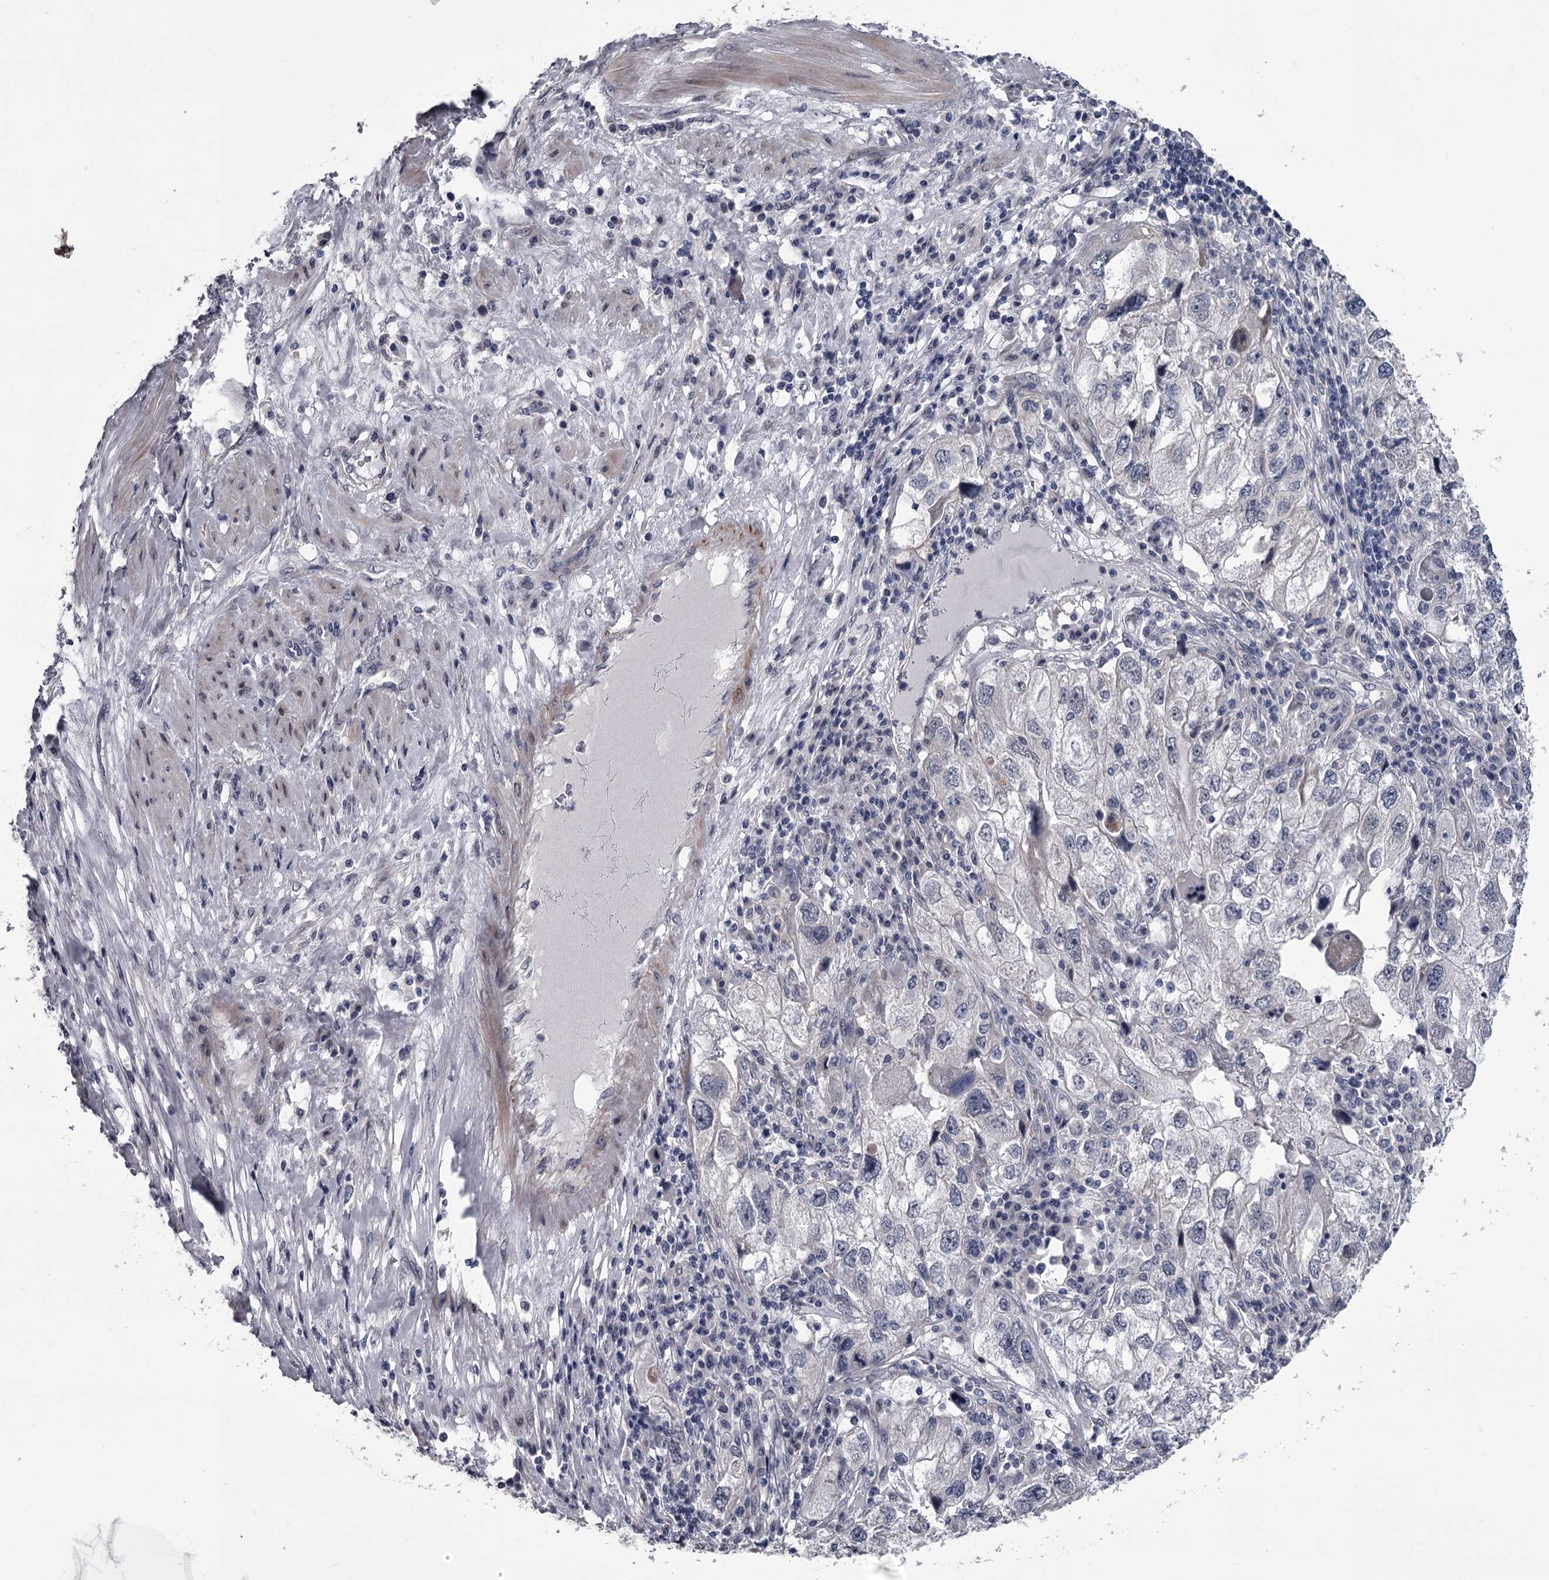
{"staining": {"intensity": "negative", "quantity": "none", "location": "none"}, "tissue": "endometrial cancer", "cell_type": "Tumor cells", "image_type": "cancer", "snomed": [{"axis": "morphology", "description": "Adenocarcinoma, NOS"}, {"axis": "topography", "description": "Endometrium"}], "caption": "Immunohistochemistry histopathology image of human adenocarcinoma (endometrial) stained for a protein (brown), which displays no staining in tumor cells.", "gene": "PRPF40B", "patient": {"sex": "female", "age": 49}}